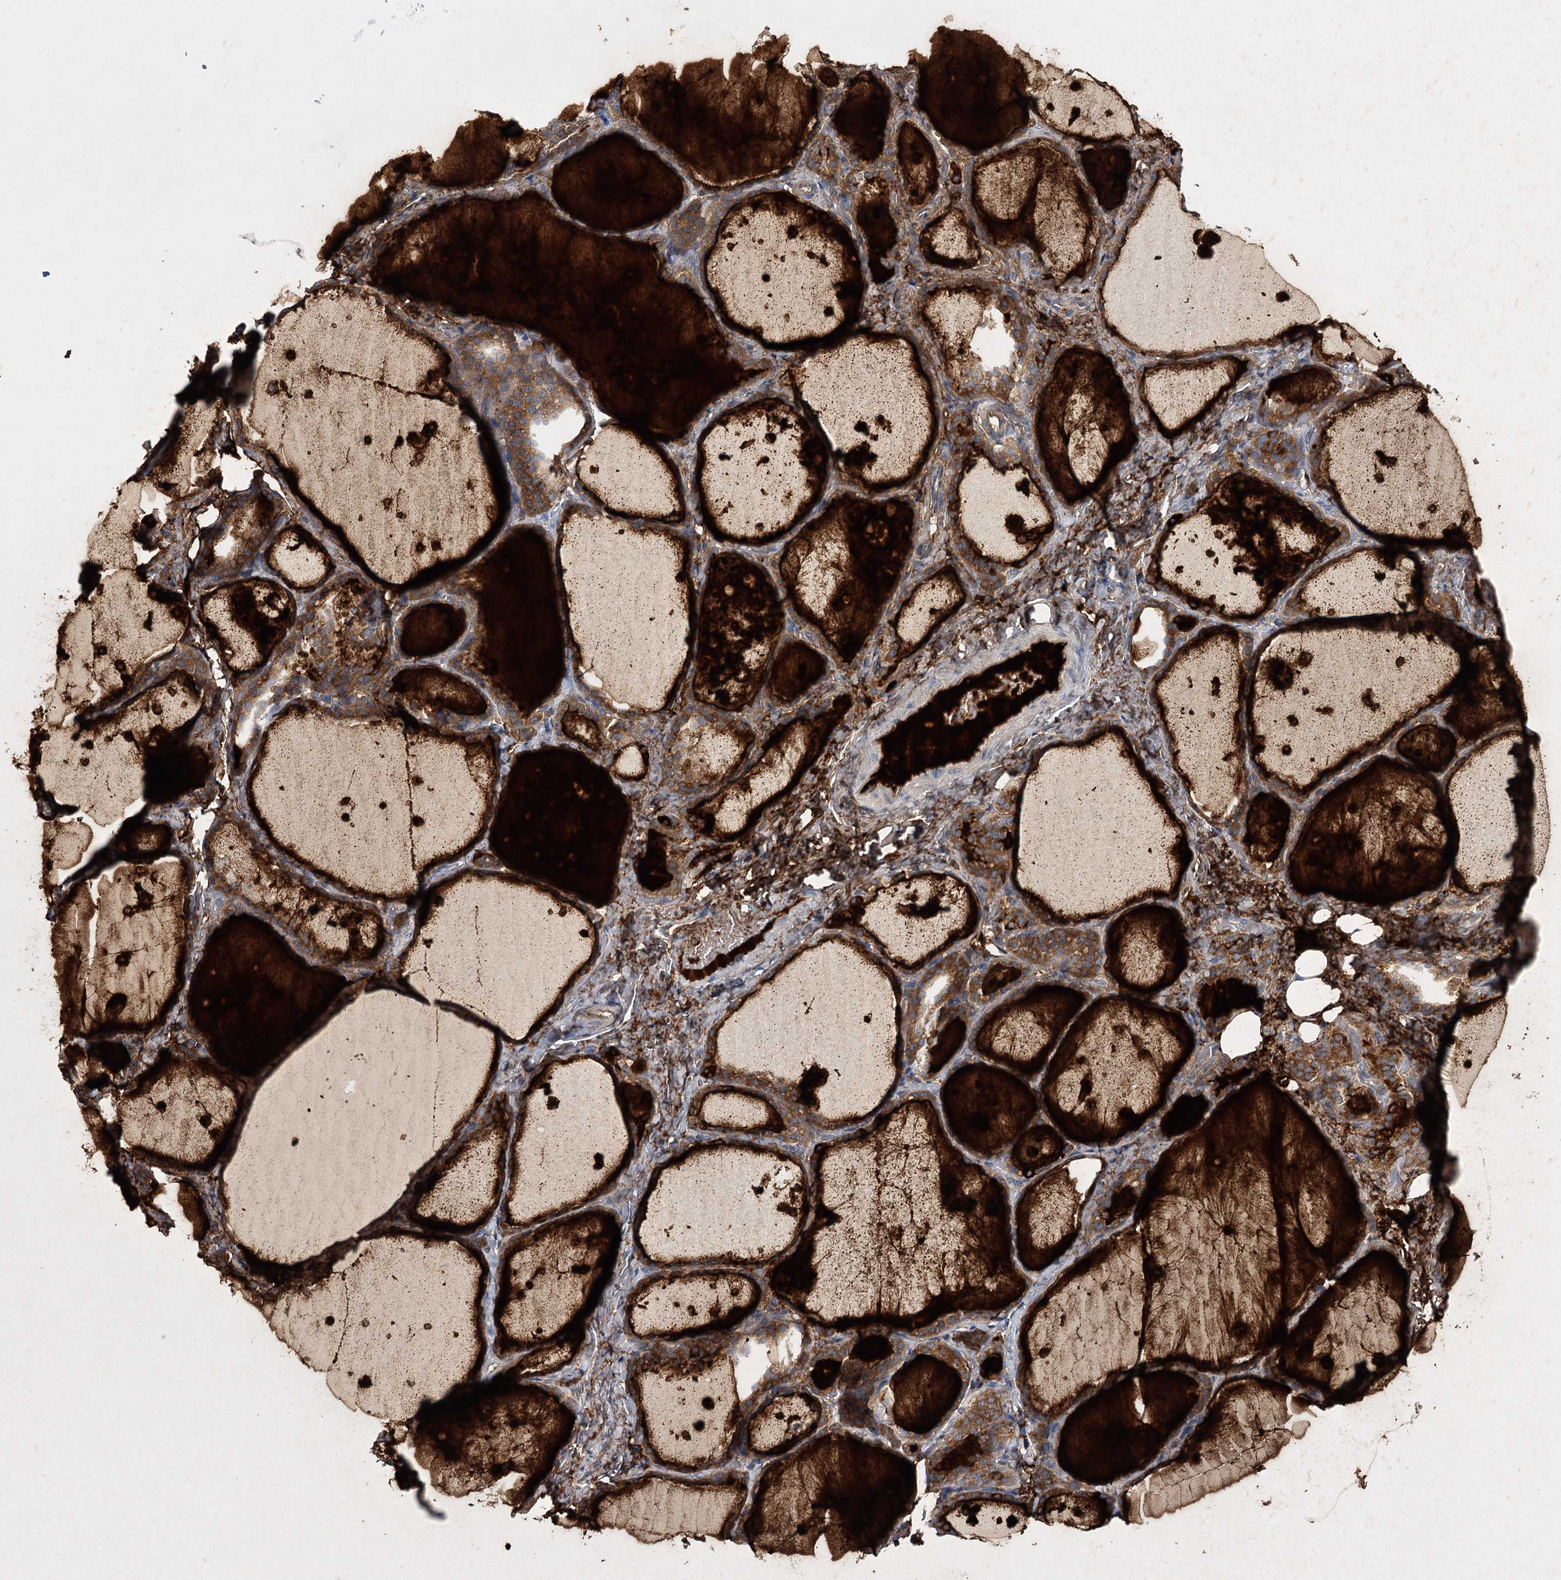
{"staining": {"intensity": "strong", "quantity": ">75%", "location": "cytoplasmic/membranous"}, "tissue": "thyroid gland", "cell_type": "Glandular cells", "image_type": "normal", "snomed": [{"axis": "morphology", "description": "Normal tissue, NOS"}, {"axis": "topography", "description": "Thyroid gland"}], "caption": "The micrograph reveals a brown stain indicating the presence of a protein in the cytoplasmic/membranous of glandular cells in thyroid gland.", "gene": "BCR", "patient": {"sex": "female", "age": 44}}